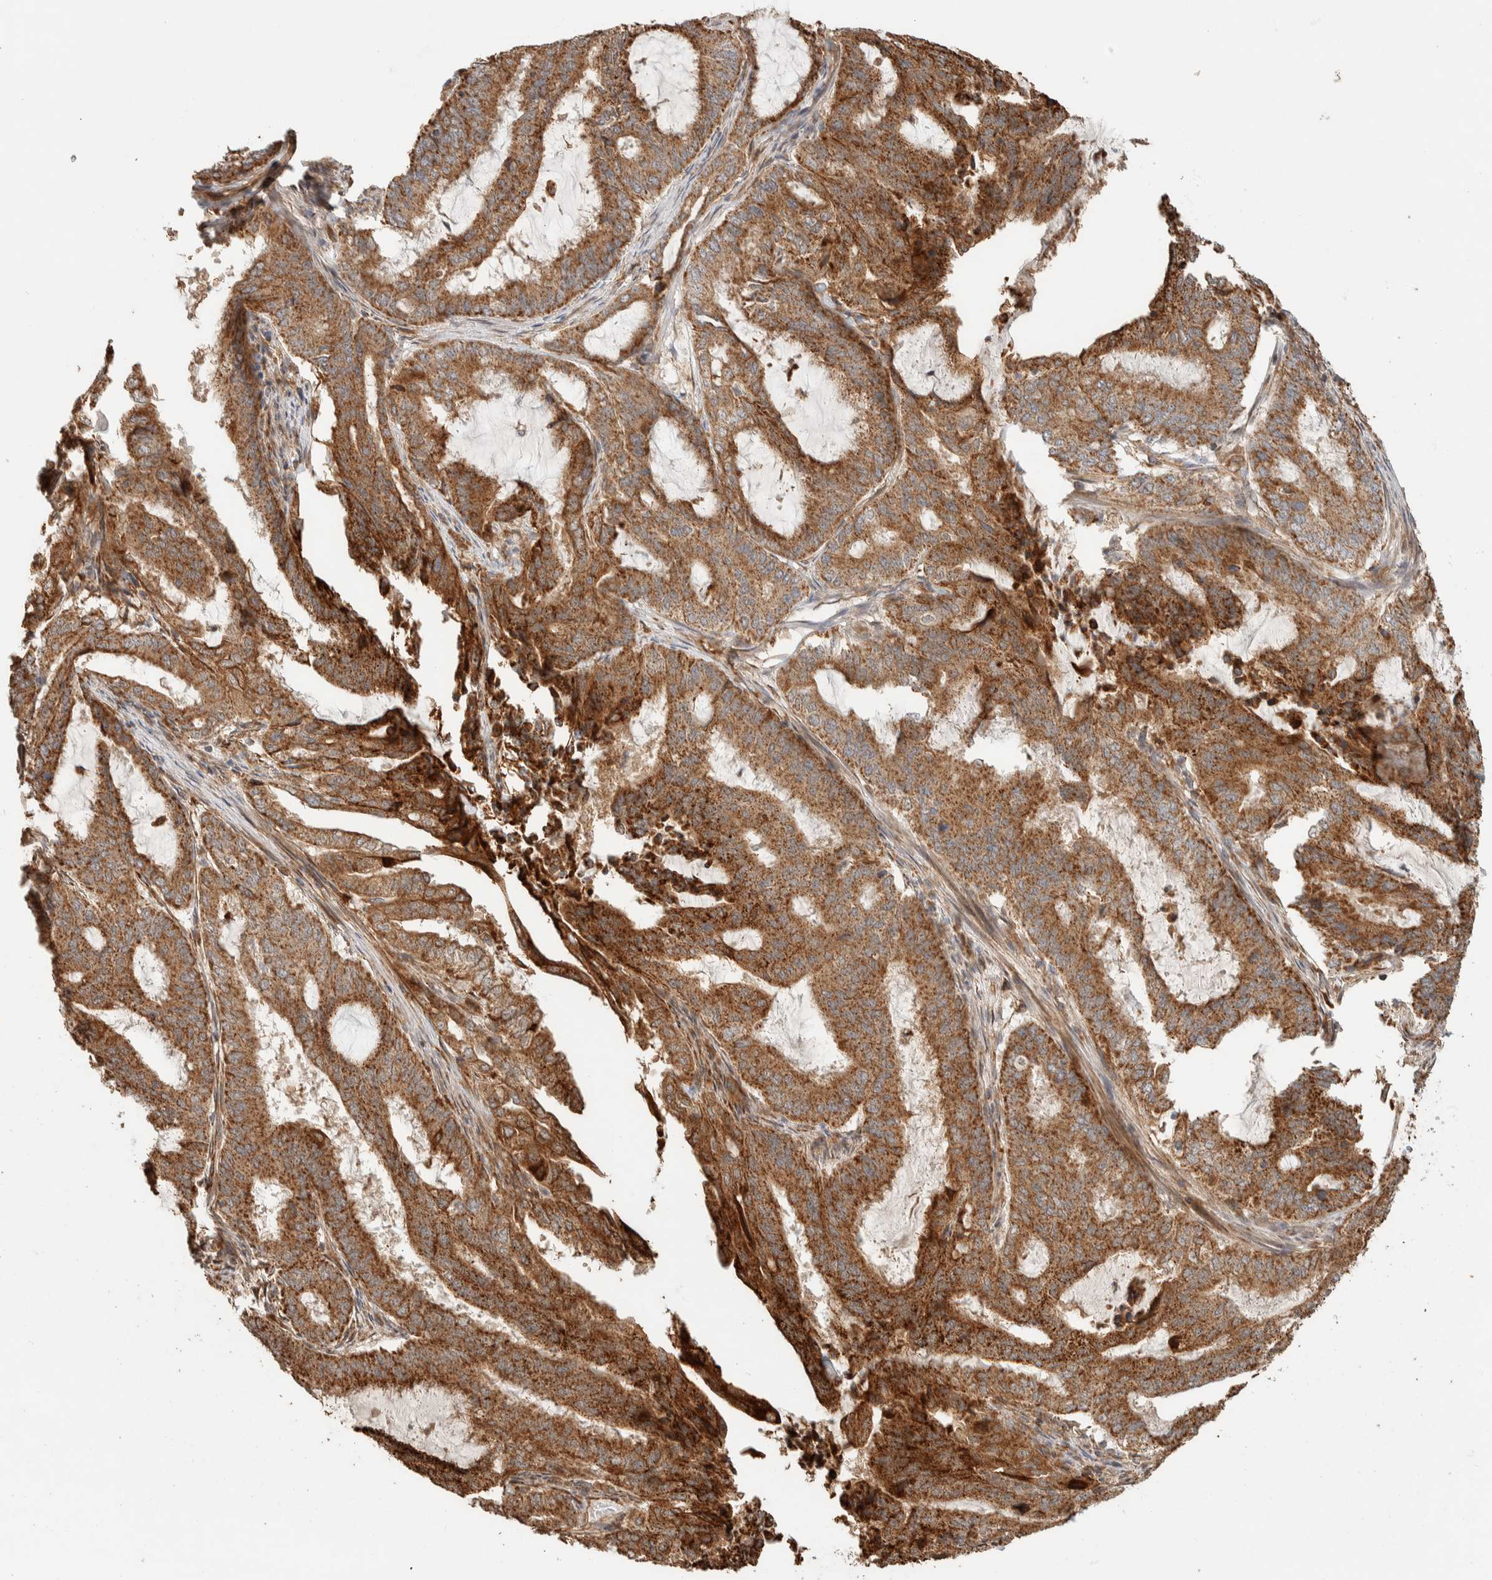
{"staining": {"intensity": "moderate", "quantity": ">75%", "location": "cytoplasmic/membranous"}, "tissue": "endometrial cancer", "cell_type": "Tumor cells", "image_type": "cancer", "snomed": [{"axis": "morphology", "description": "Adenocarcinoma, NOS"}, {"axis": "topography", "description": "Endometrium"}], "caption": "Adenocarcinoma (endometrial) stained with a protein marker reveals moderate staining in tumor cells.", "gene": "KIF9", "patient": {"sex": "female", "age": 51}}